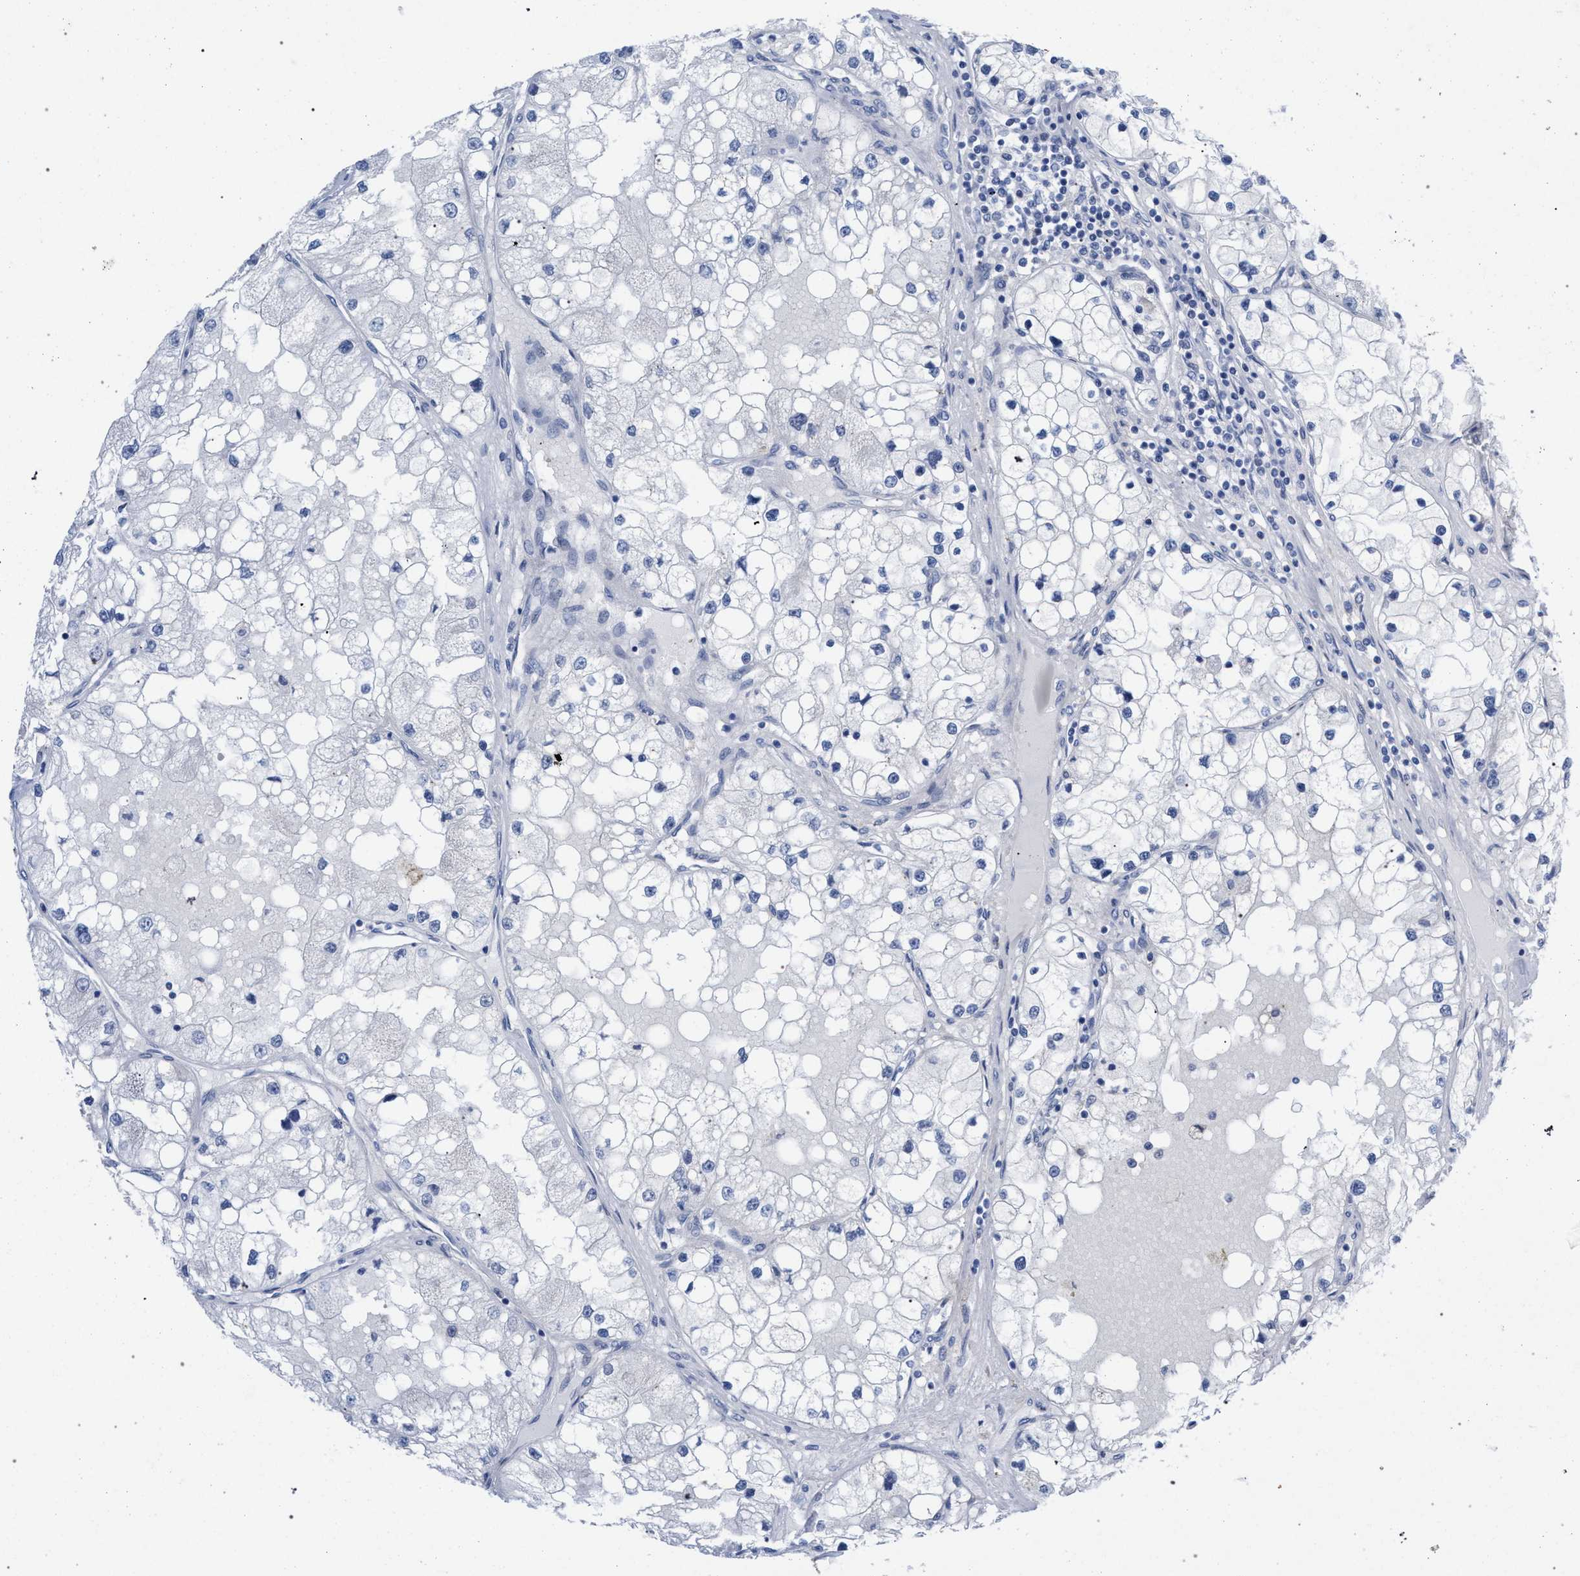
{"staining": {"intensity": "negative", "quantity": "none", "location": "none"}, "tissue": "renal cancer", "cell_type": "Tumor cells", "image_type": "cancer", "snomed": [{"axis": "morphology", "description": "Adenocarcinoma, NOS"}, {"axis": "topography", "description": "Kidney"}], "caption": "Immunohistochemistry (IHC) image of renal cancer stained for a protein (brown), which displays no positivity in tumor cells.", "gene": "FHOD3", "patient": {"sex": "male", "age": 68}}